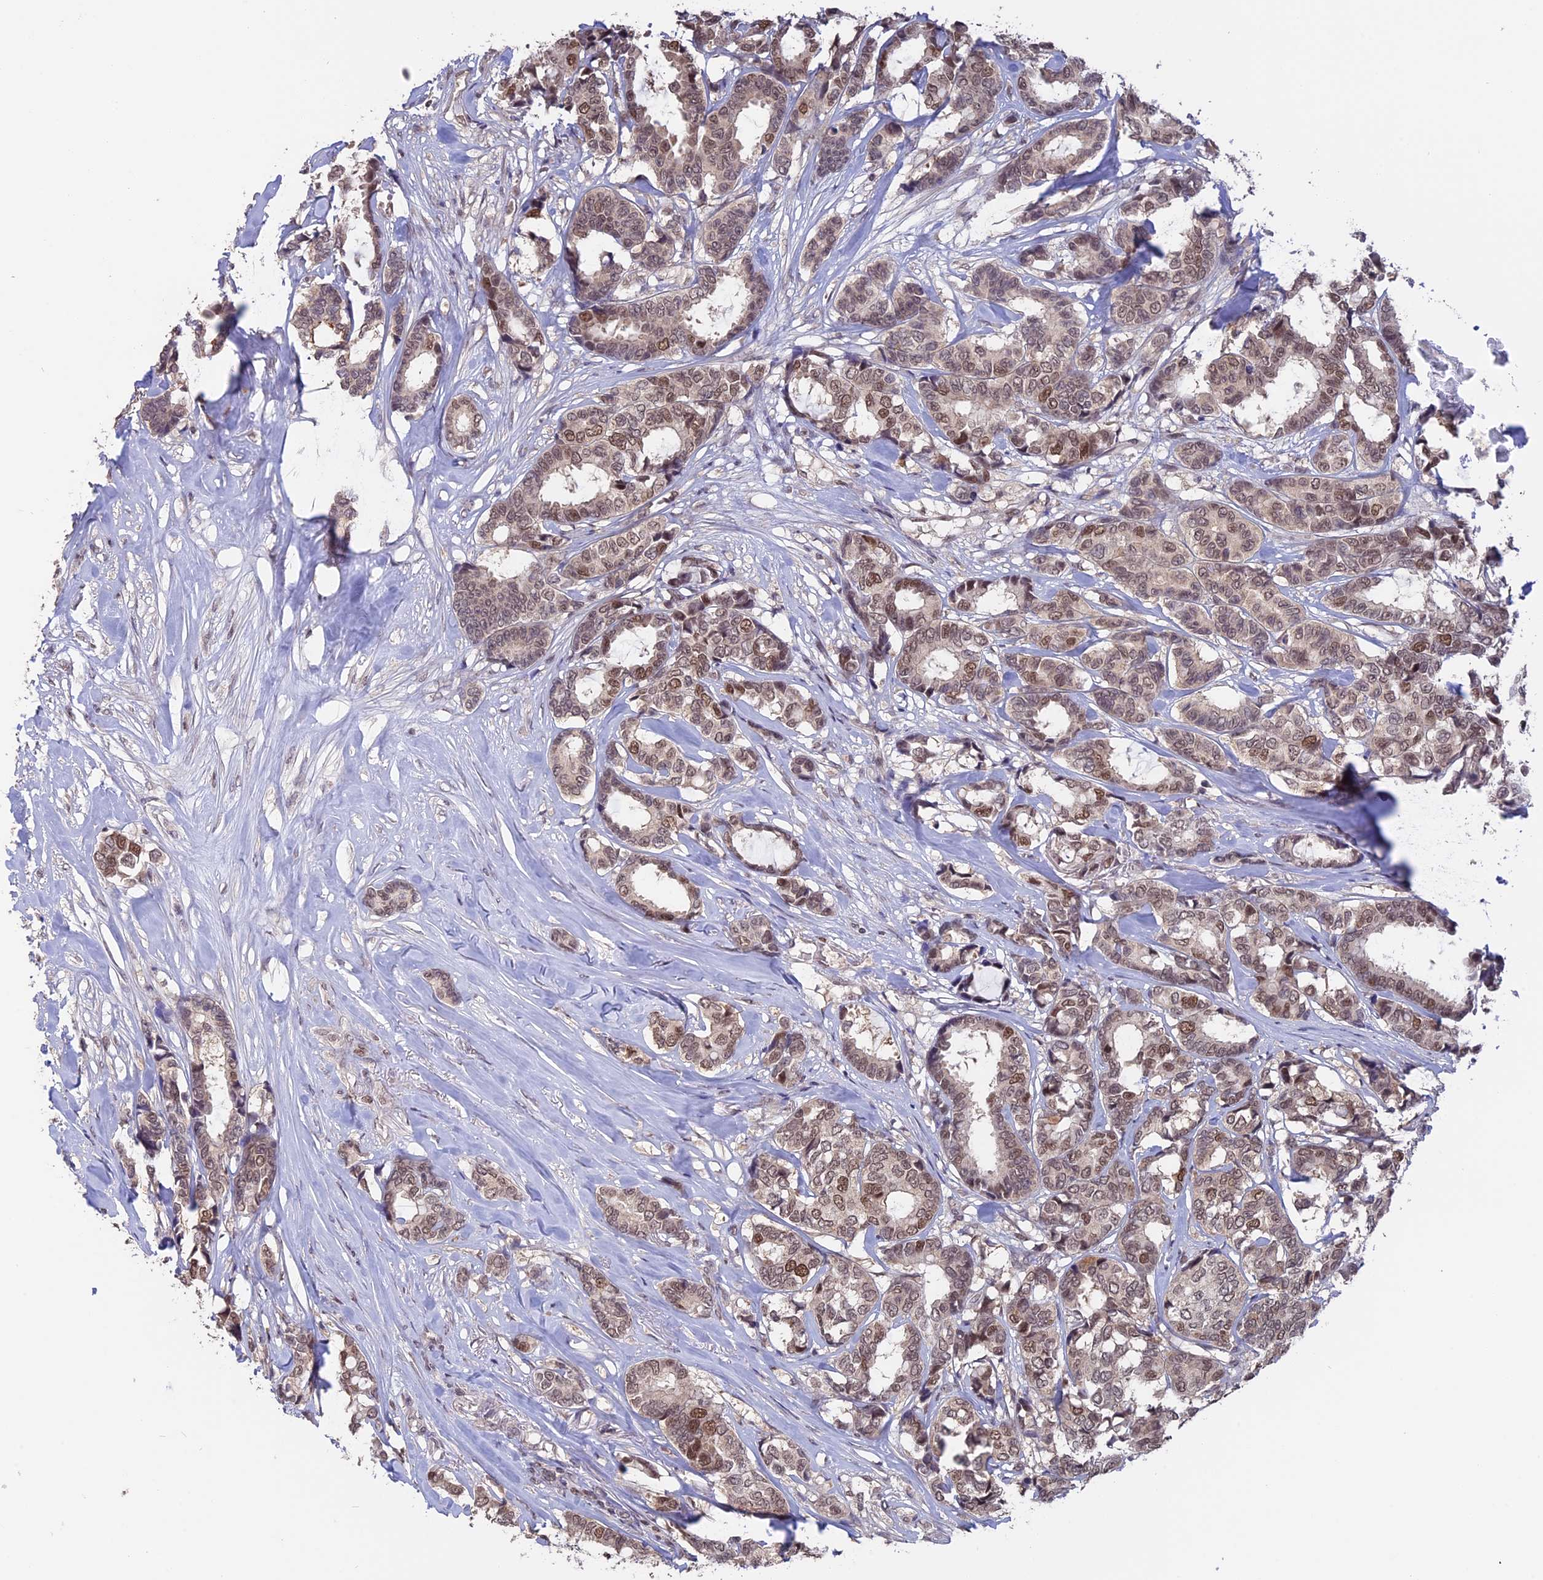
{"staining": {"intensity": "moderate", "quantity": ">75%", "location": "nuclear"}, "tissue": "breast cancer", "cell_type": "Tumor cells", "image_type": "cancer", "snomed": [{"axis": "morphology", "description": "Duct carcinoma"}, {"axis": "topography", "description": "Breast"}], "caption": "Immunohistochemistry (IHC) of breast cancer (intraductal carcinoma) displays medium levels of moderate nuclear staining in about >75% of tumor cells.", "gene": "RFC5", "patient": {"sex": "female", "age": 87}}